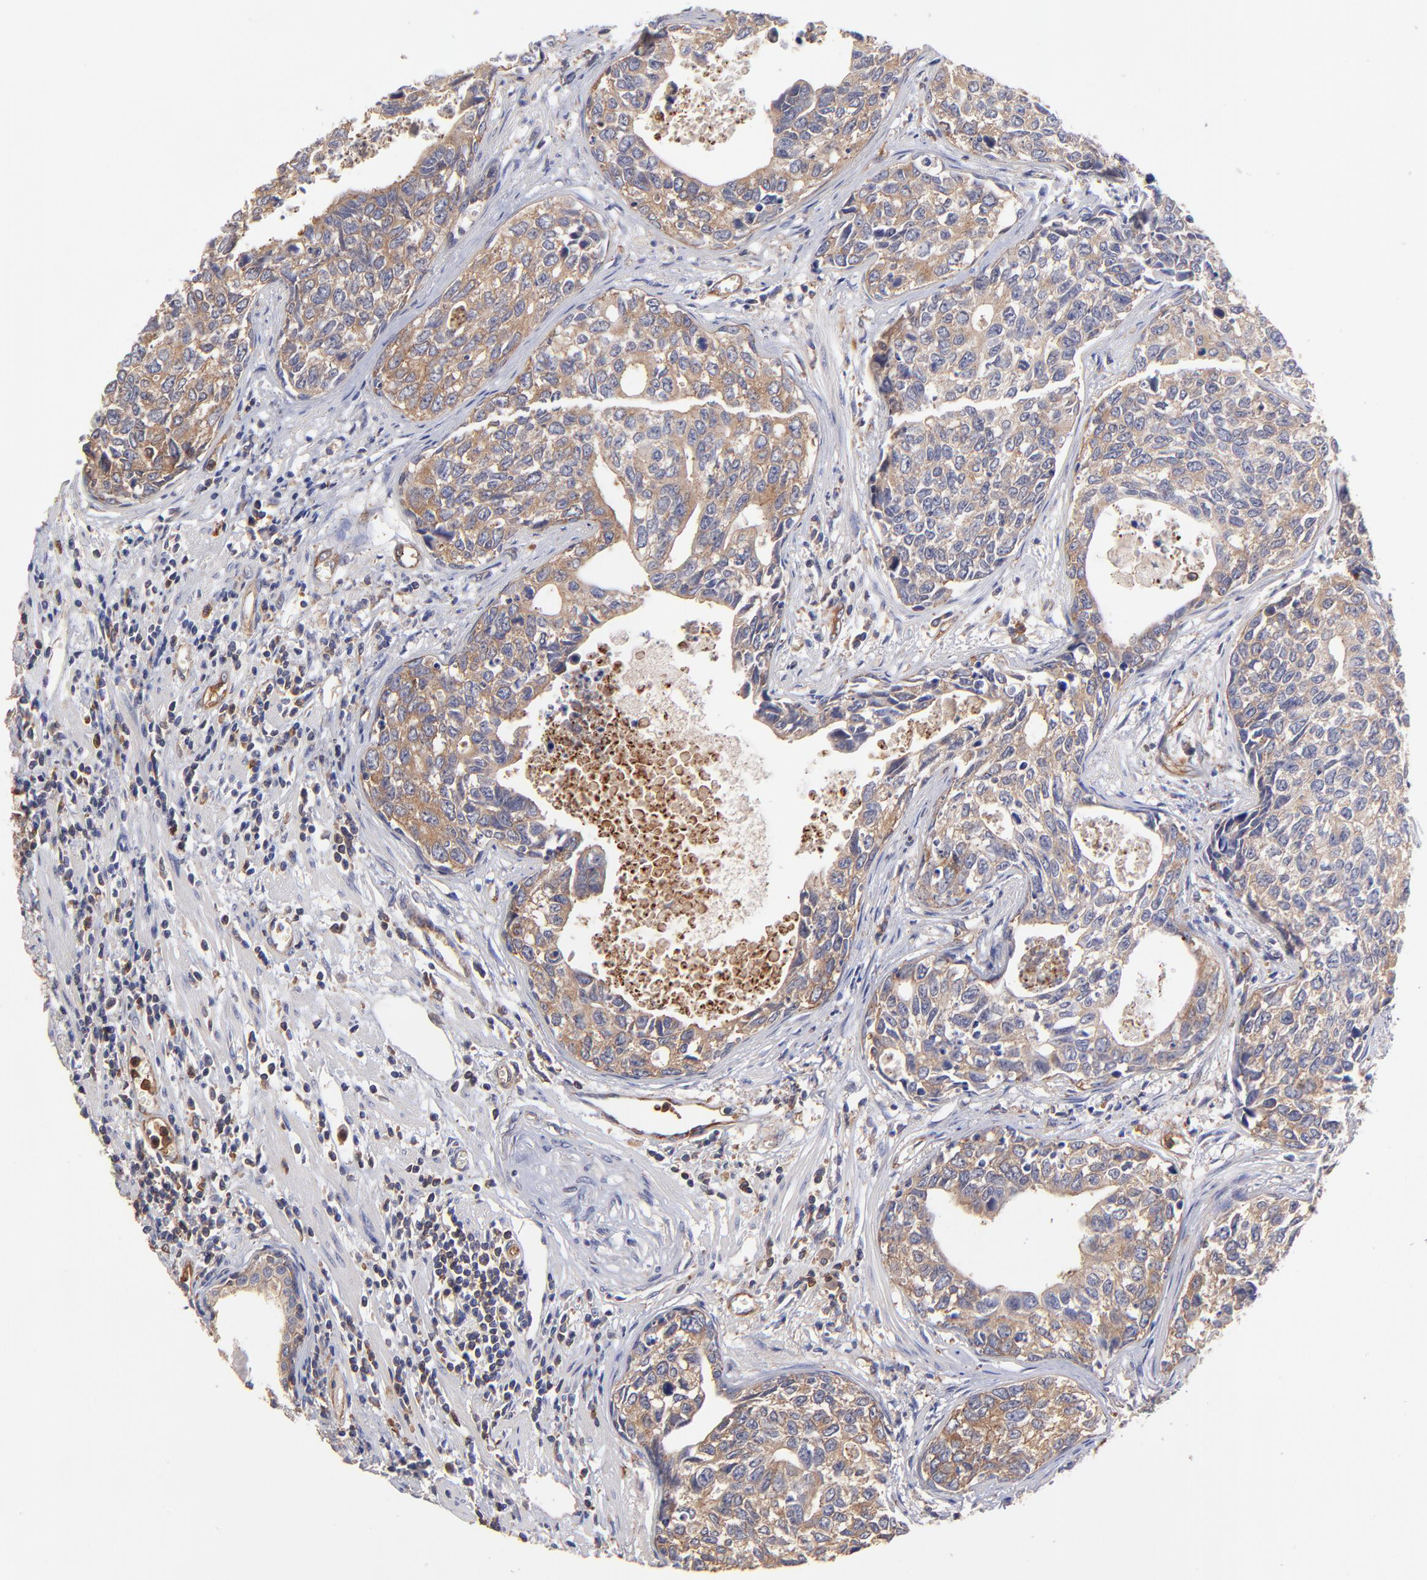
{"staining": {"intensity": "moderate", "quantity": "25%-75%", "location": "cytoplasmic/membranous"}, "tissue": "urothelial cancer", "cell_type": "Tumor cells", "image_type": "cancer", "snomed": [{"axis": "morphology", "description": "Urothelial carcinoma, High grade"}, {"axis": "topography", "description": "Urinary bladder"}], "caption": "A histopathology image of human urothelial carcinoma (high-grade) stained for a protein shows moderate cytoplasmic/membranous brown staining in tumor cells.", "gene": "ASB7", "patient": {"sex": "male", "age": 81}}